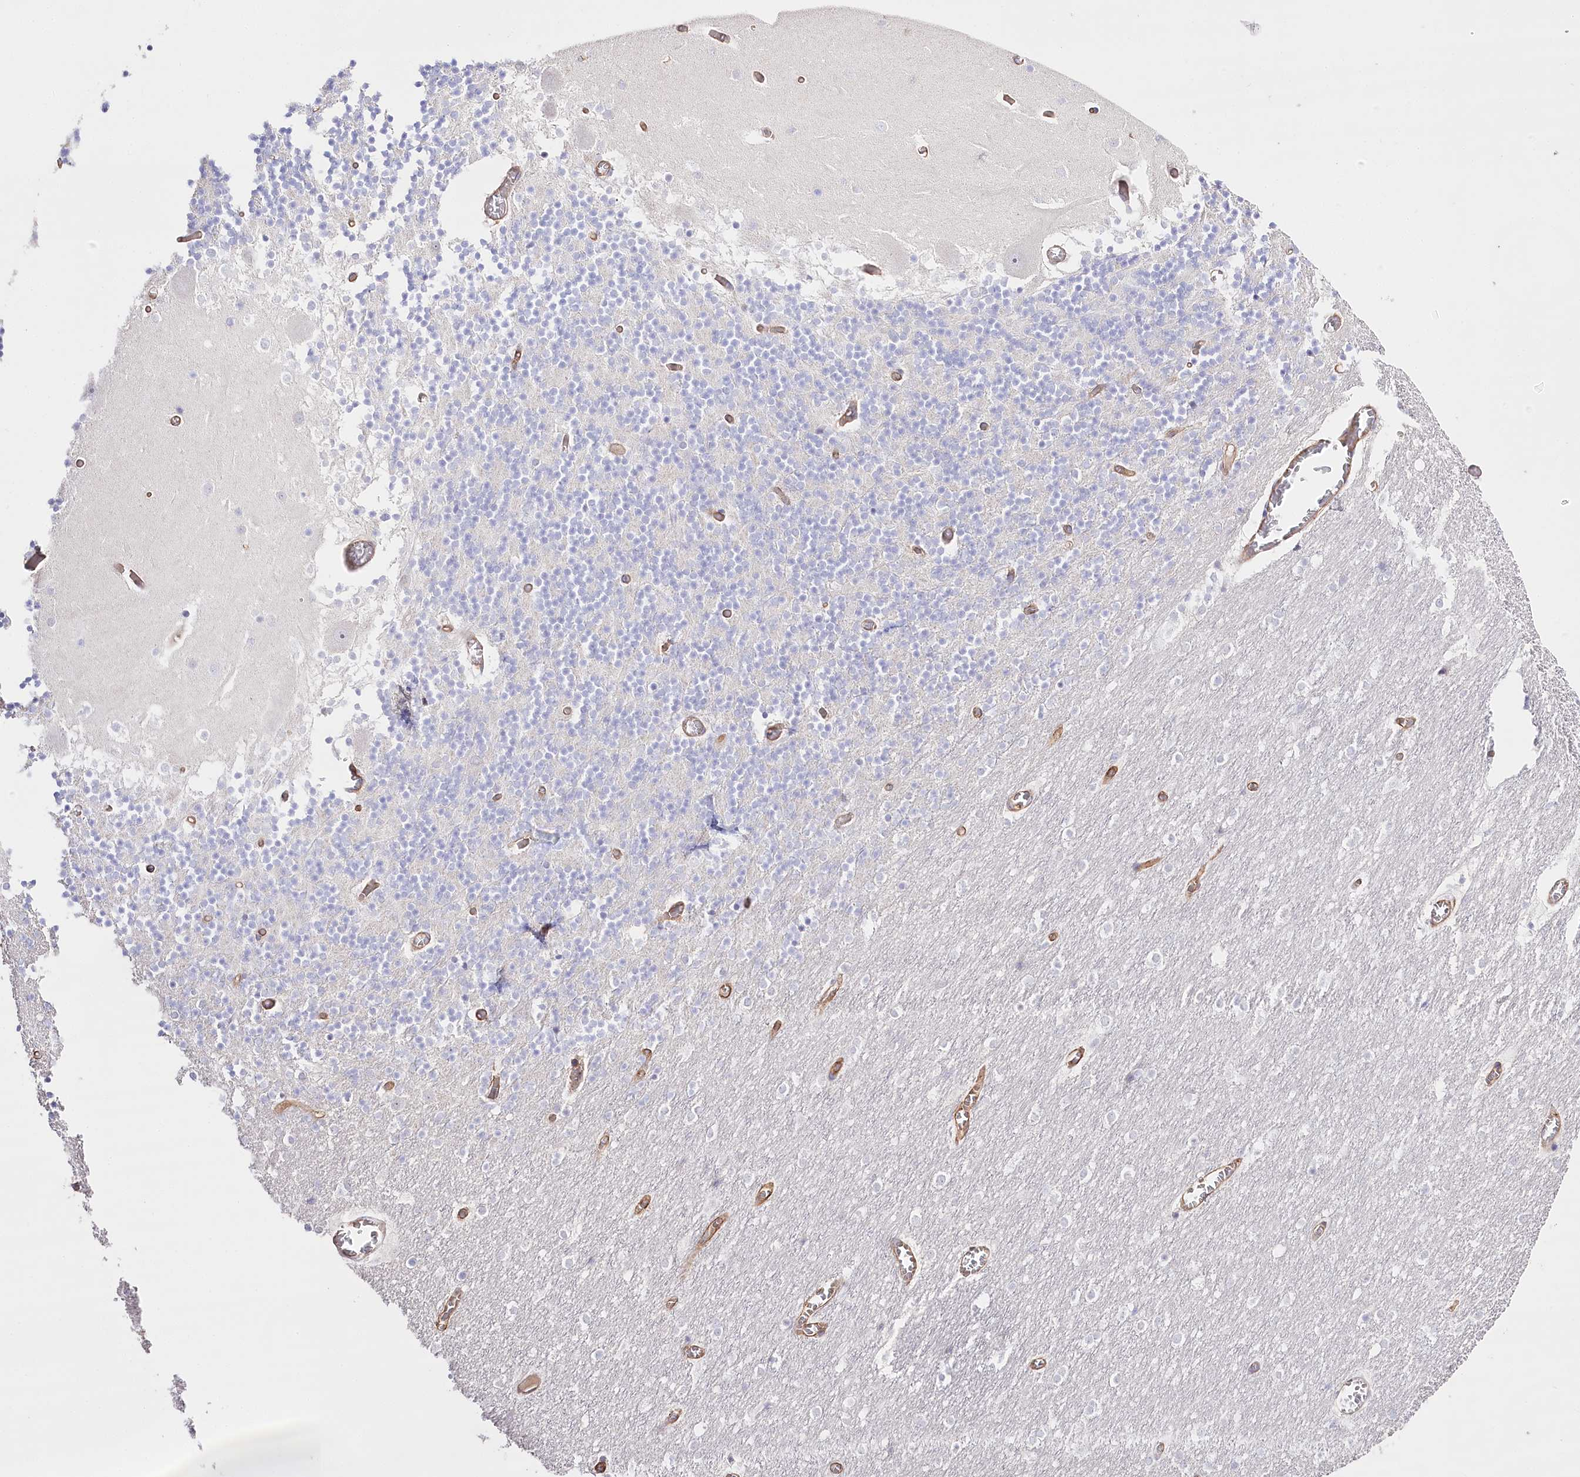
{"staining": {"intensity": "negative", "quantity": "none", "location": "none"}, "tissue": "cerebellum", "cell_type": "Cells in granular layer", "image_type": "normal", "snomed": [{"axis": "morphology", "description": "Normal tissue, NOS"}, {"axis": "topography", "description": "Cerebellum"}], "caption": "Immunohistochemistry (IHC) image of benign cerebellum stained for a protein (brown), which exhibits no positivity in cells in granular layer.", "gene": "SLC39A10", "patient": {"sex": "female", "age": 28}}